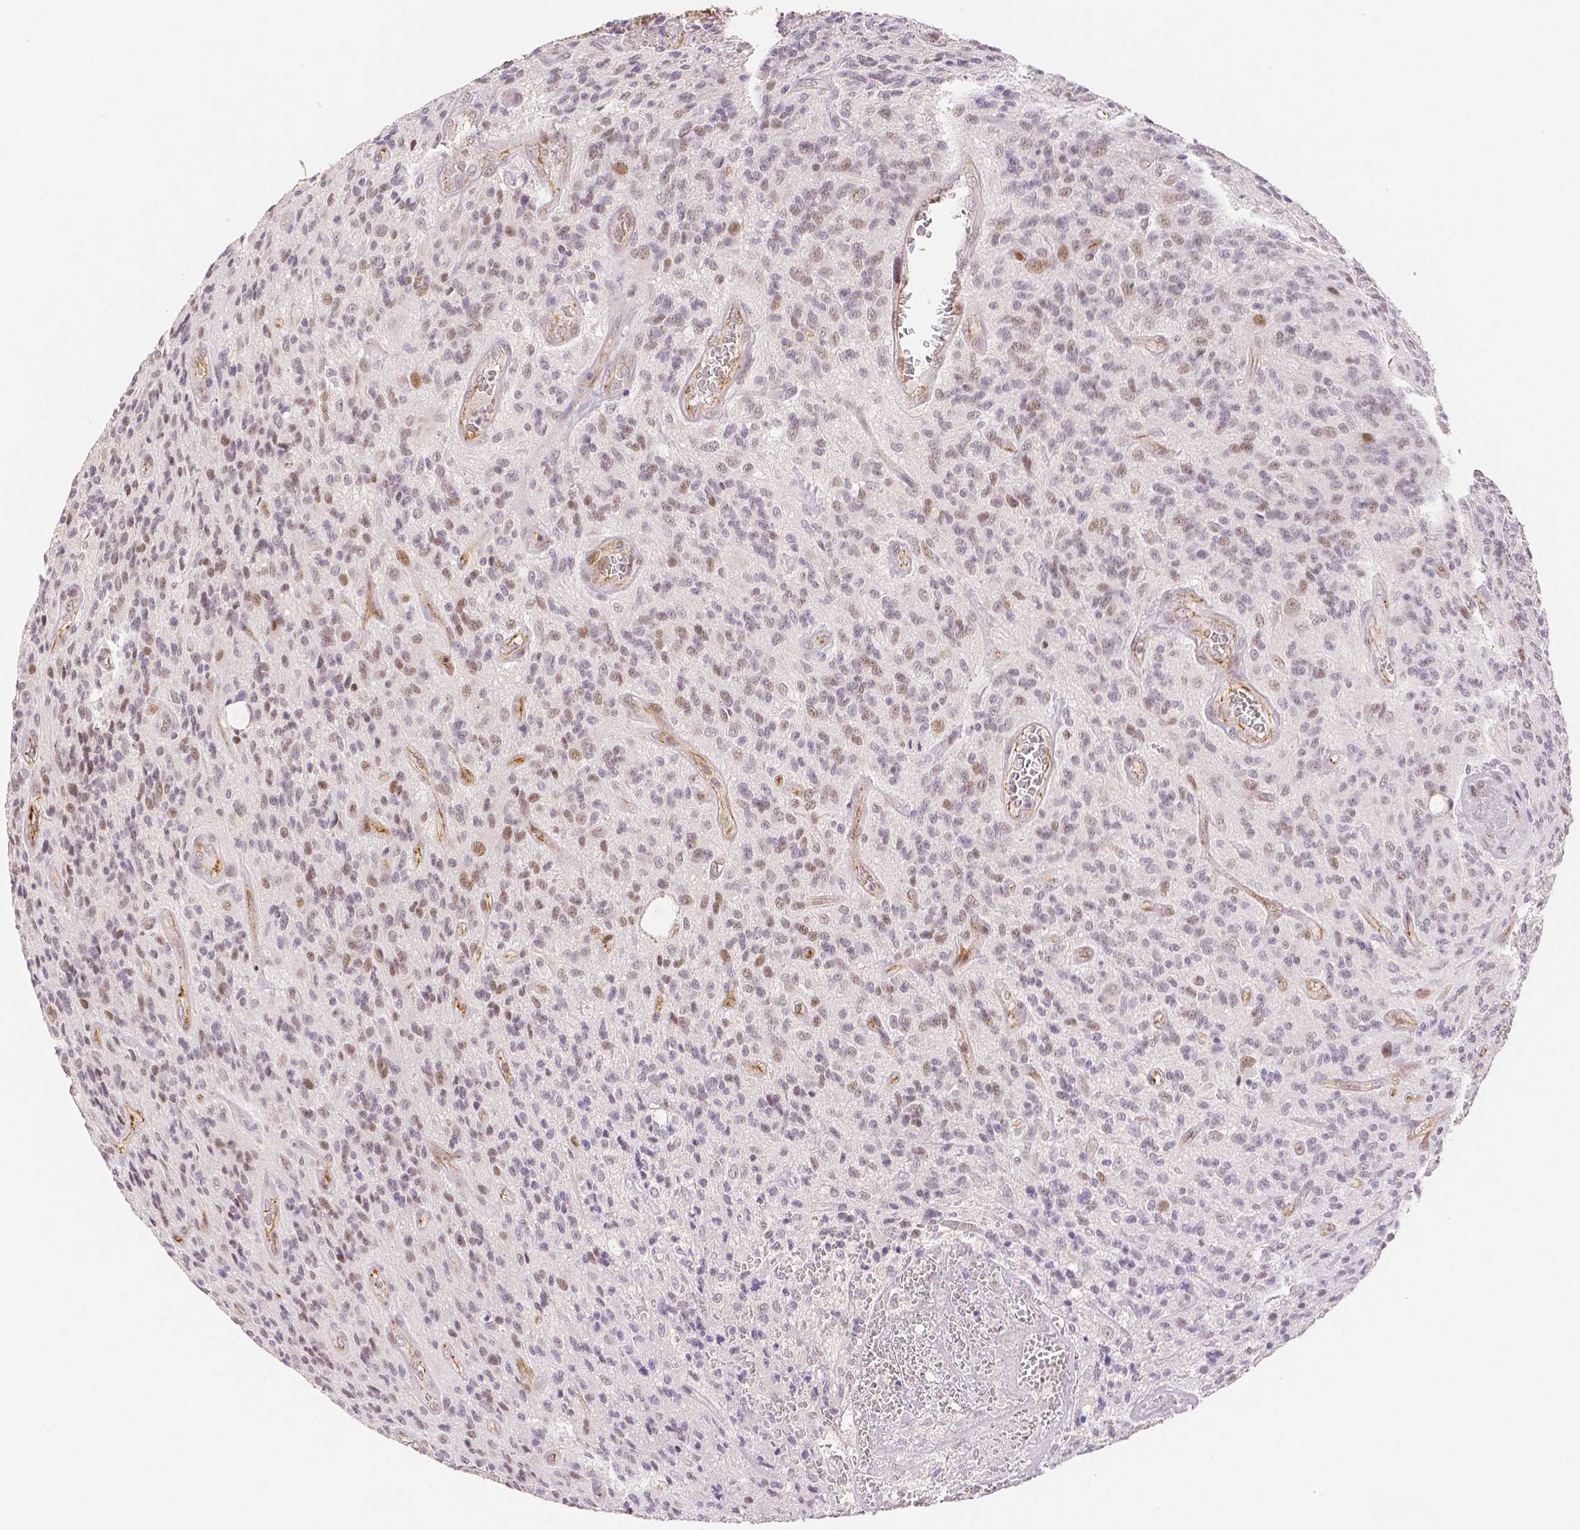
{"staining": {"intensity": "weak", "quantity": "<25%", "location": "cytoplasmic/membranous,nuclear"}, "tissue": "glioma", "cell_type": "Tumor cells", "image_type": "cancer", "snomed": [{"axis": "morphology", "description": "Glioma, malignant, High grade"}, {"axis": "topography", "description": "Brain"}], "caption": "The immunohistochemistry (IHC) photomicrograph has no significant positivity in tumor cells of malignant glioma (high-grade) tissue.", "gene": "OCLN", "patient": {"sex": "male", "age": 76}}